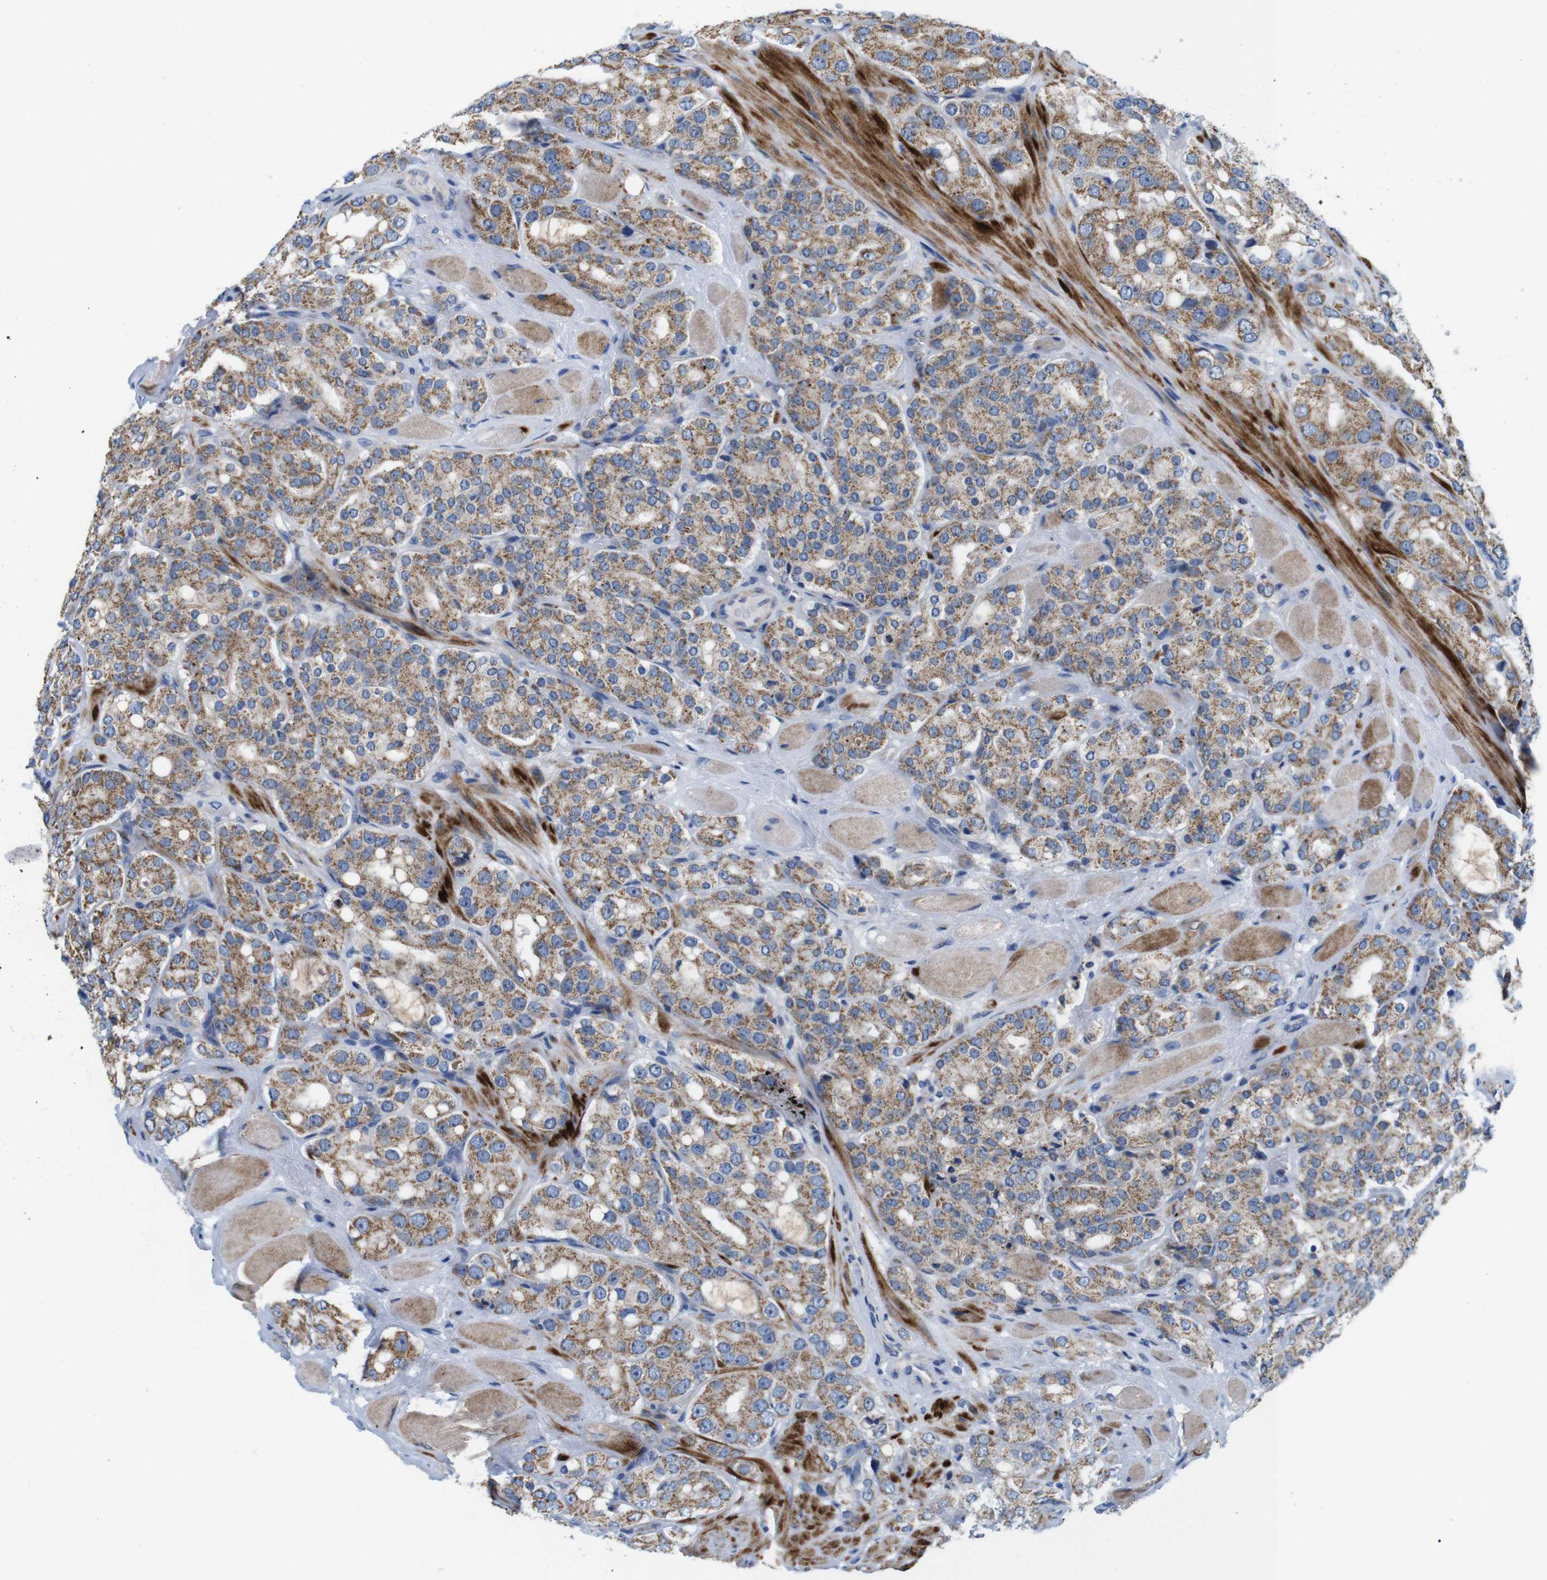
{"staining": {"intensity": "moderate", "quantity": ">75%", "location": "cytoplasmic/membranous"}, "tissue": "prostate cancer", "cell_type": "Tumor cells", "image_type": "cancer", "snomed": [{"axis": "morphology", "description": "Adenocarcinoma, High grade"}, {"axis": "topography", "description": "Prostate"}], "caption": "Protein staining reveals moderate cytoplasmic/membranous staining in approximately >75% of tumor cells in prostate adenocarcinoma (high-grade). The staining was performed using DAB to visualize the protein expression in brown, while the nuclei were stained in blue with hematoxylin (Magnification: 20x).", "gene": "F2RL1", "patient": {"sex": "male", "age": 65}}